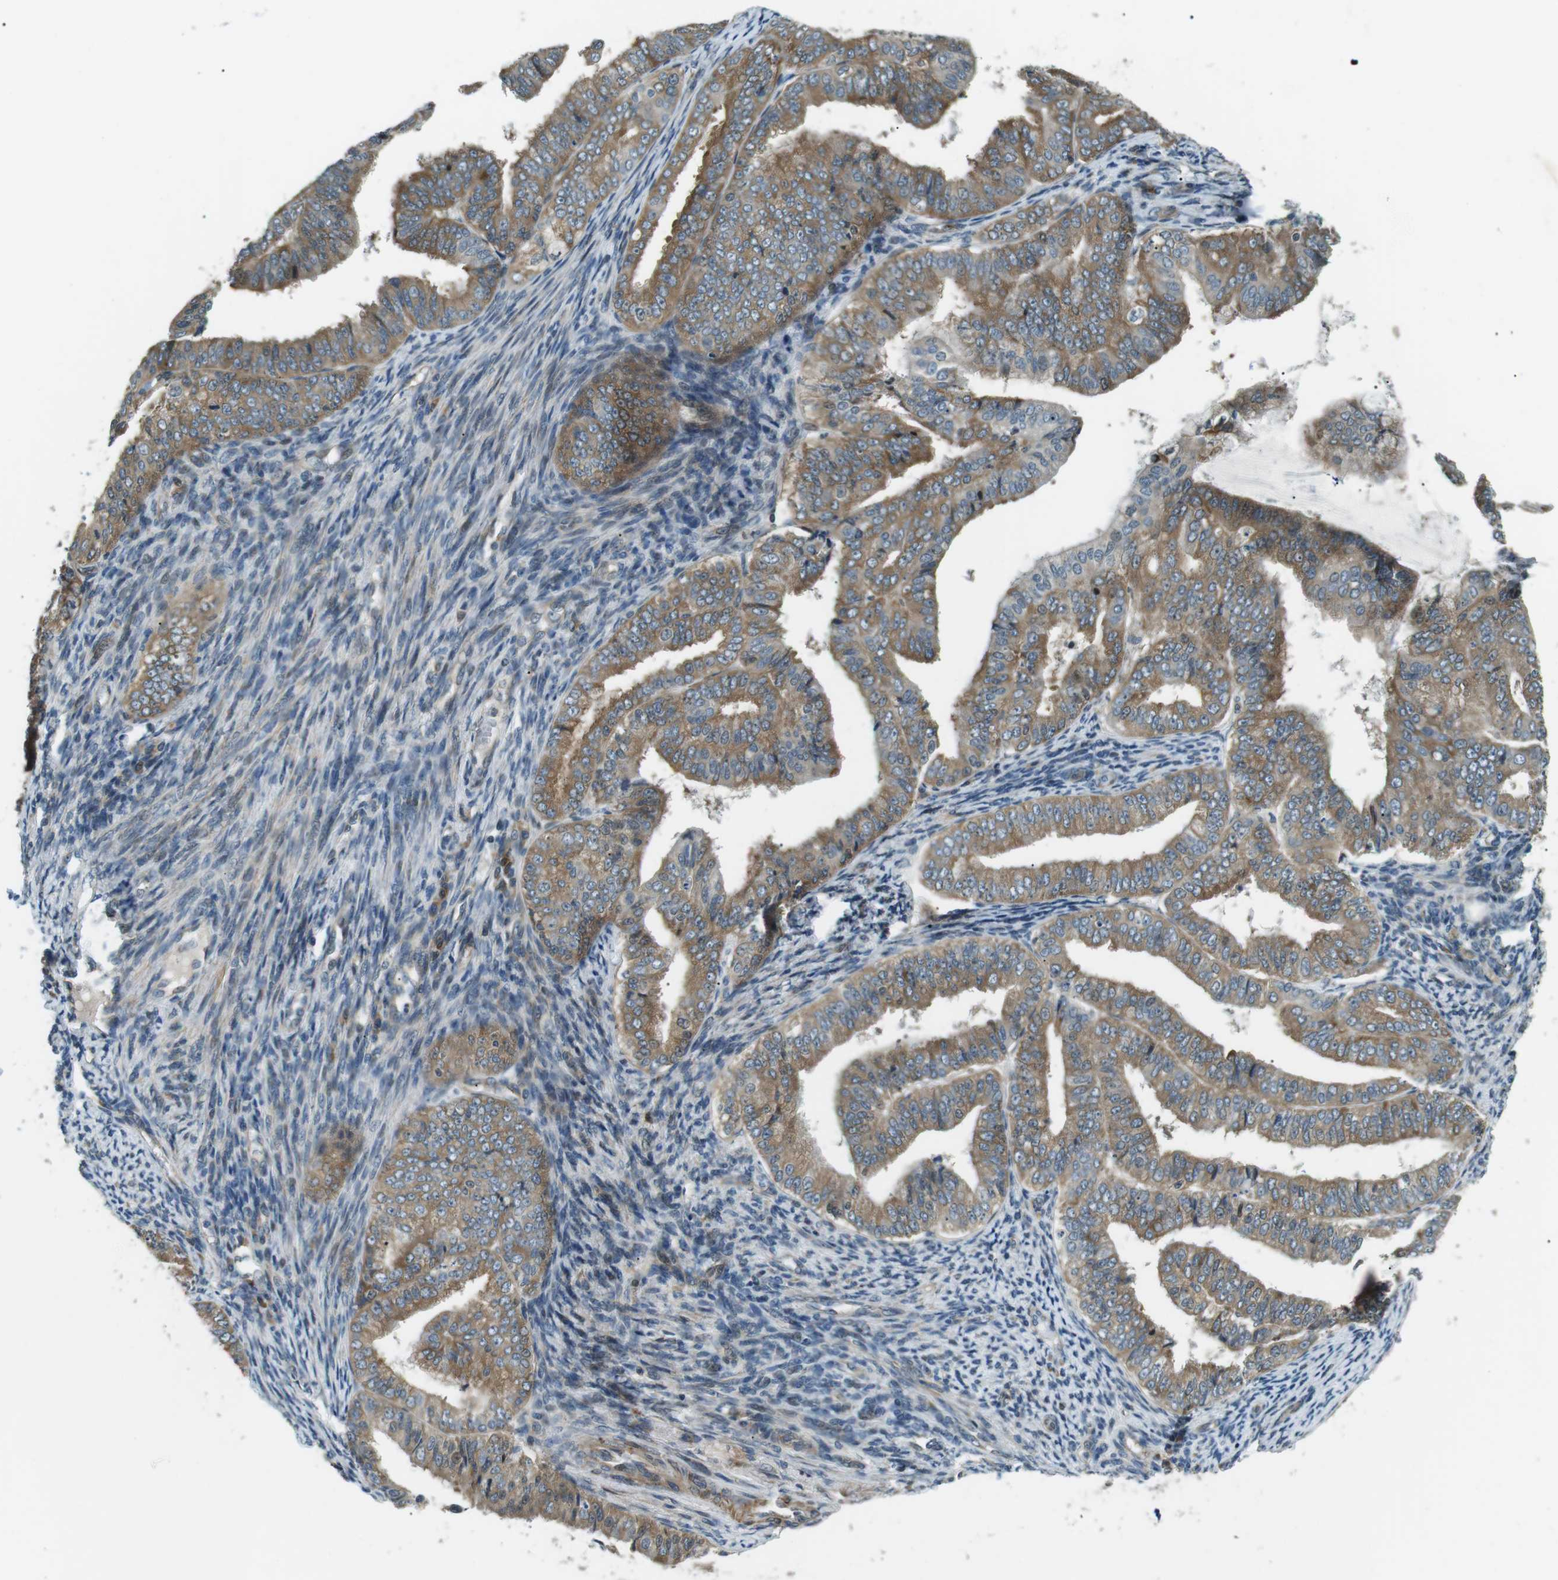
{"staining": {"intensity": "strong", "quantity": ">75%", "location": "cytoplasmic/membranous"}, "tissue": "endometrial cancer", "cell_type": "Tumor cells", "image_type": "cancer", "snomed": [{"axis": "morphology", "description": "Adenocarcinoma, NOS"}, {"axis": "topography", "description": "Endometrium"}], "caption": "IHC (DAB (3,3'-diaminobenzidine)) staining of adenocarcinoma (endometrial) shows strong cytoplasmic/membranous protein expression in about >75% of tumor cells.", "gene": "TMEM74", "patient": {"sex": "female", "age": 63}}